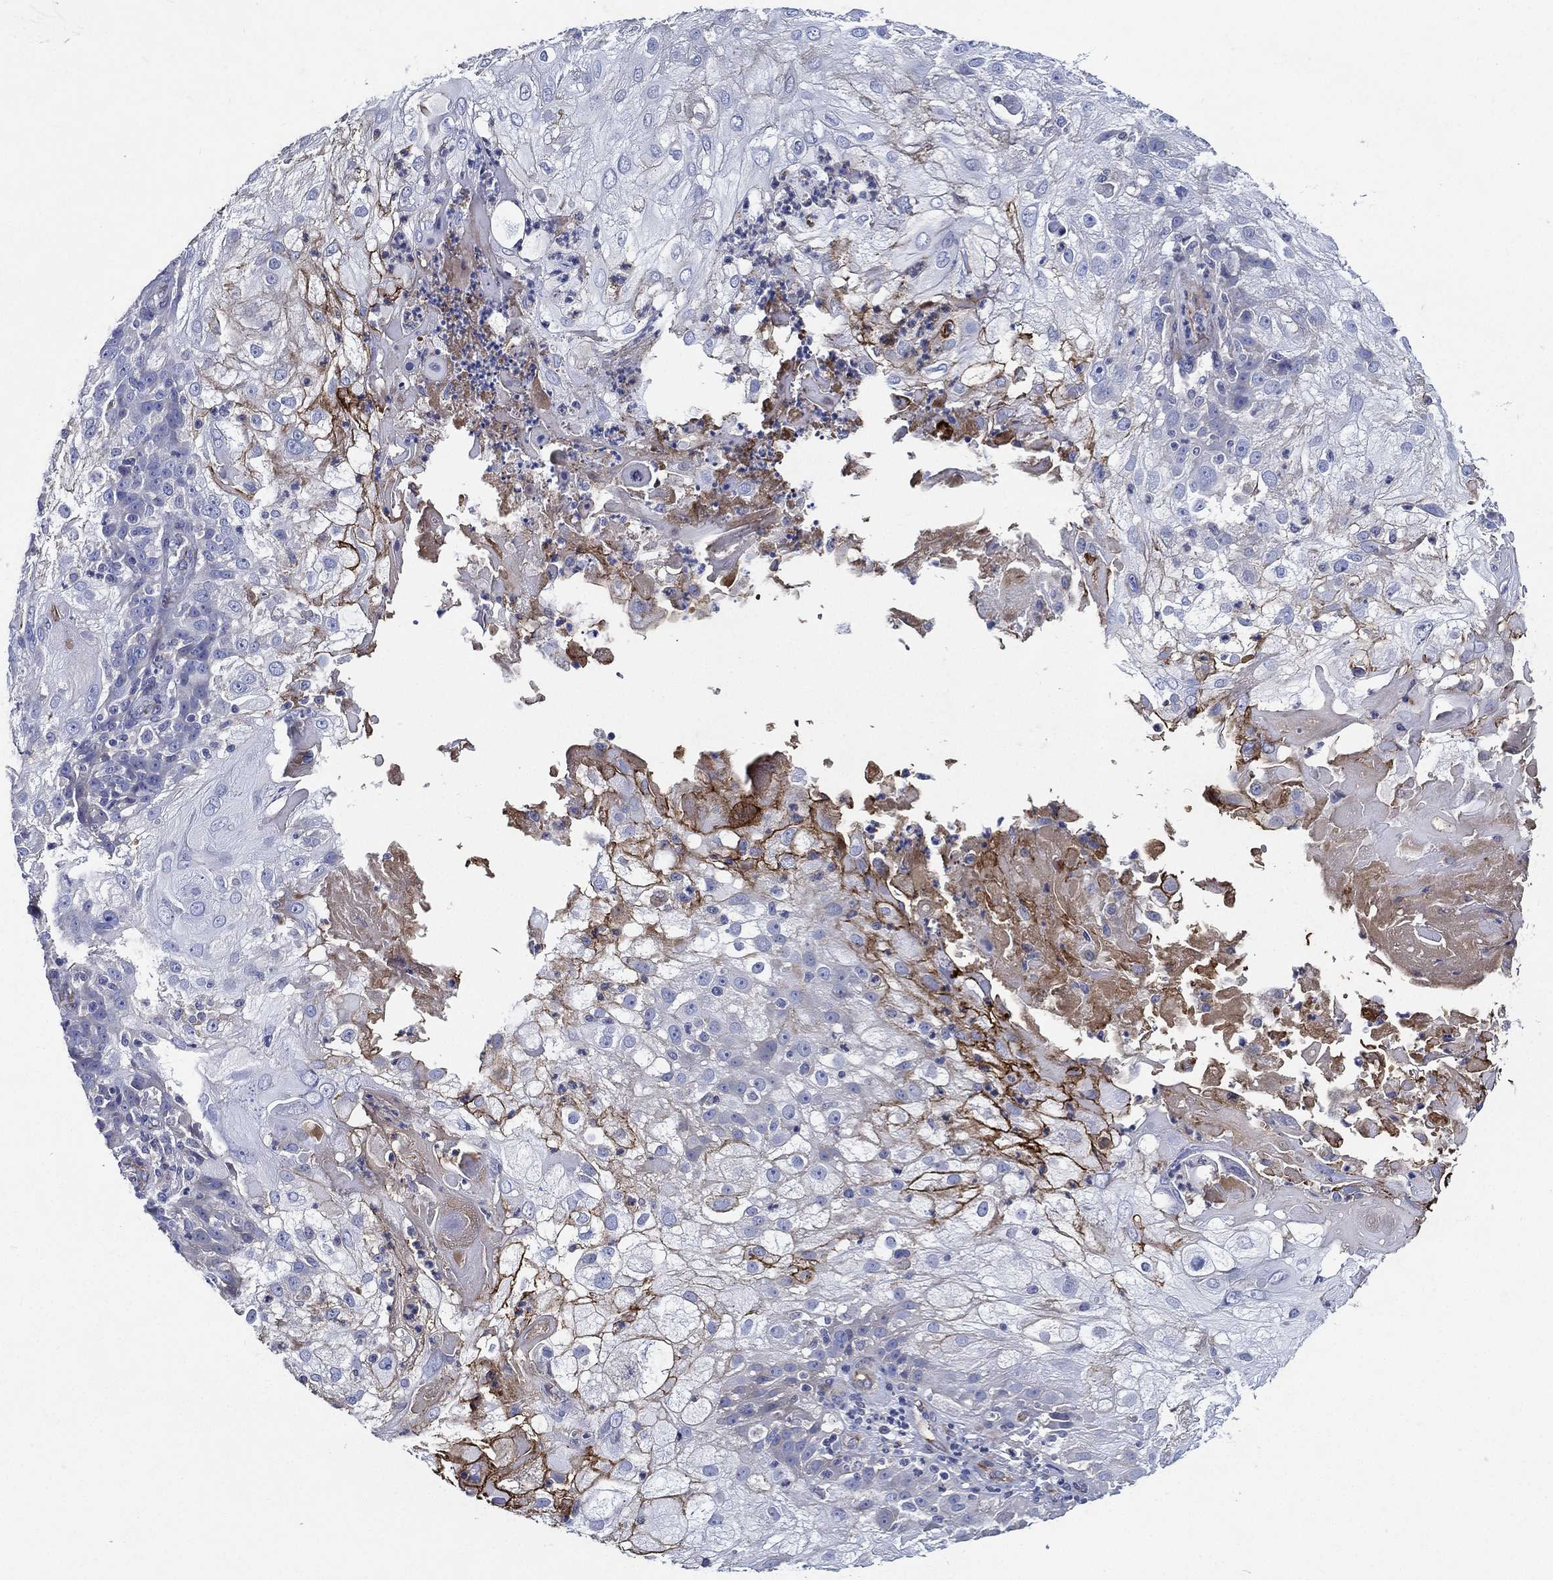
{"staining": {"intensity": "strong", "quantity": "<25%", "location": "cytoplasmic/membranous"}, "tissue": "skin cancer", "cell_type": "Tumor cells", "image_type": "cancer", "snomed": [{"axis": "morphology", "description": "Normal tissue, NOS"}, {"axis": "morphology", "description": "Squamous cell carcinoma, NOS"}, {"axis": "topography", "description": "Skin"}], "caption": "Immunohistochemical staining of human squamous cell carcinoma (skin) reveals medium levels of strong cytoplasmic/membranous protein positivity in about <25% of tumor cells.", "gene": "TMPRSS11D", "patient": {"sex": "female", "age": 83}}